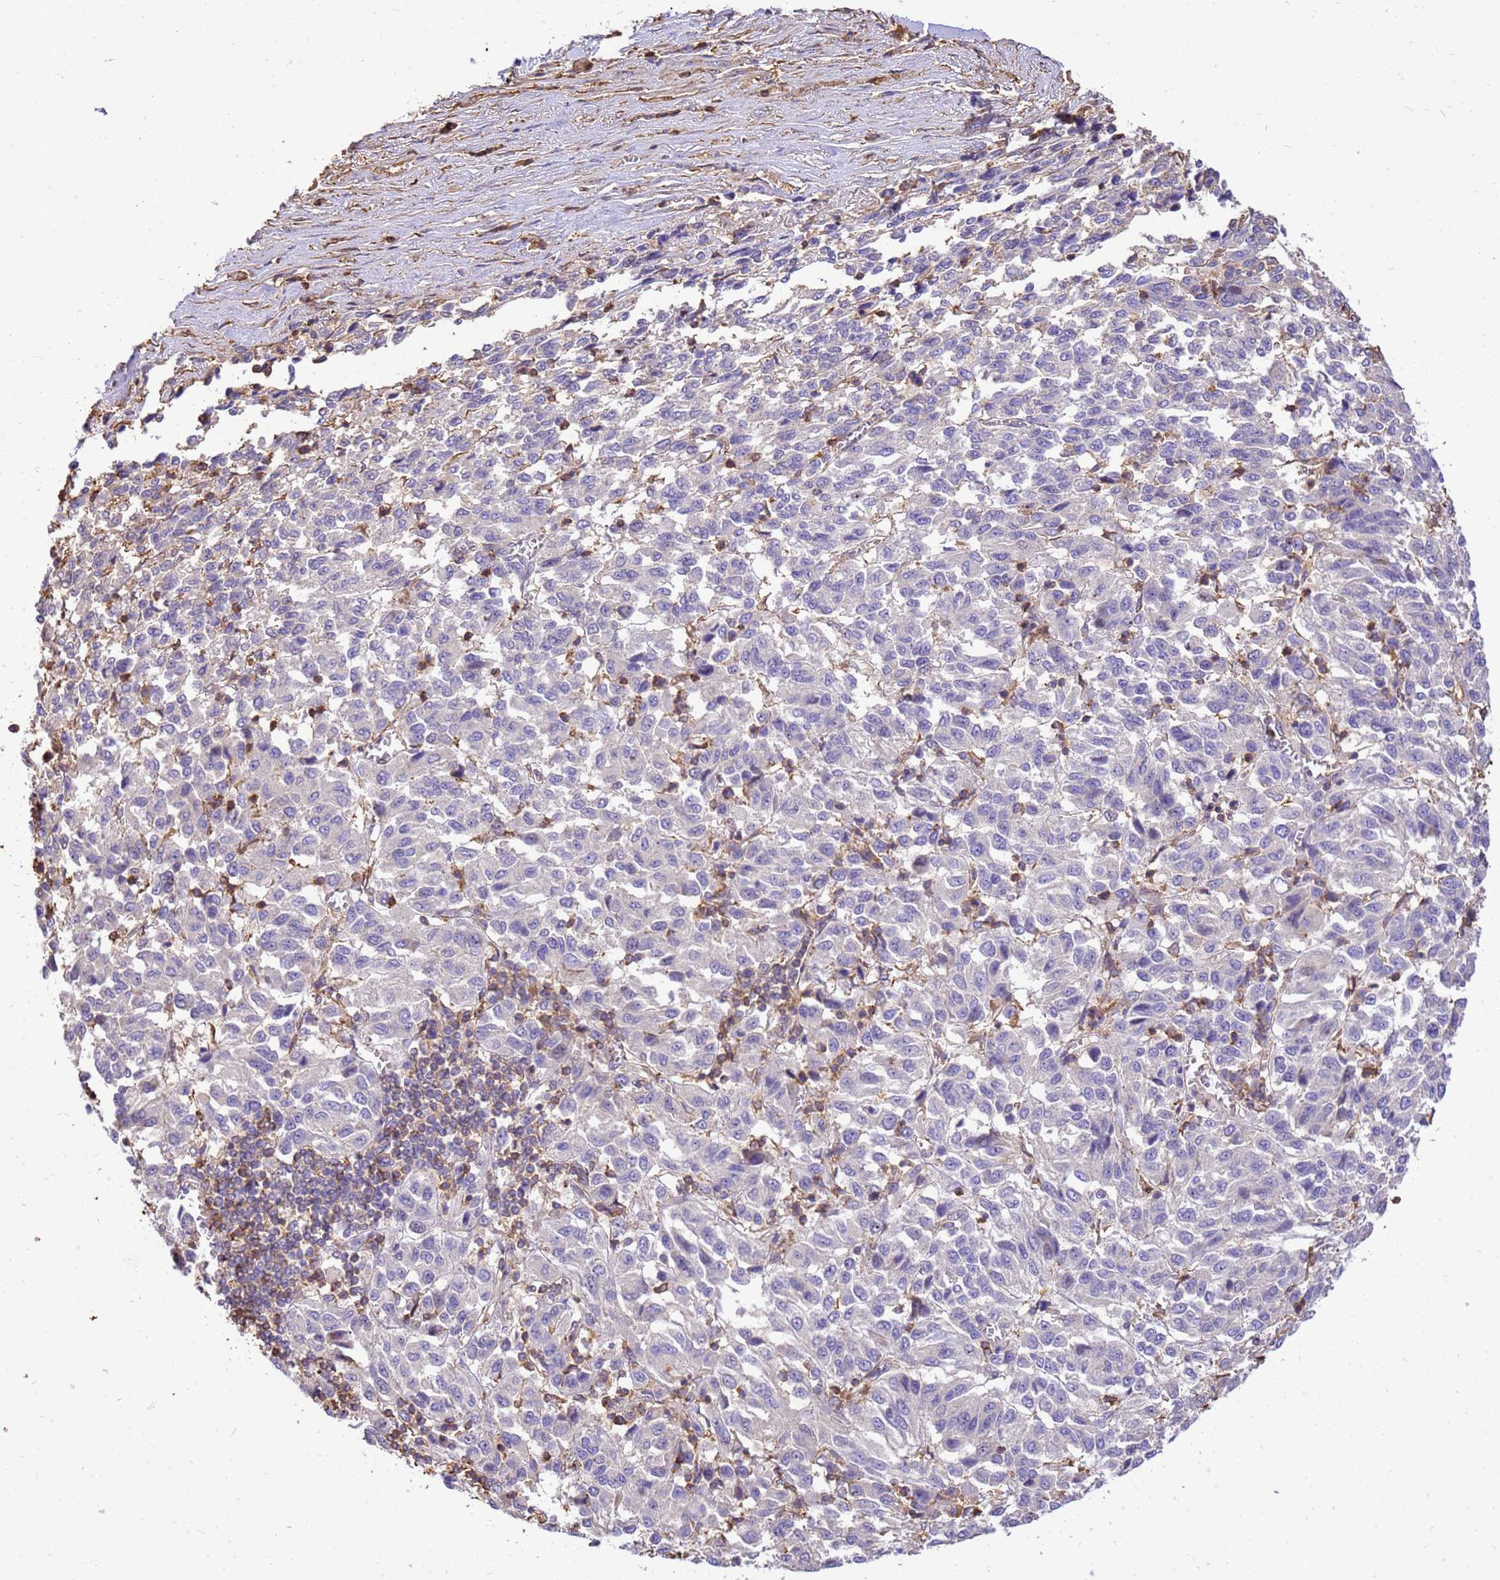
{"staining": {"intensity": "negative", "quantity": "none", "location": "none"}, "tissue": "melanoma", "cell_type": "Tumor cells", "image_type": "cancer", "snomed": [{"axis": "morphology", "description": "Malignant melanoma, Metastatic site"}, {"axis": "topography", "description": "Lung"}], "caption": "The IHC image has no significant expression in tumor cells of melanoma tissue.", "gene": "WDR64", "patient": {"sex": "male", "age": 64}}